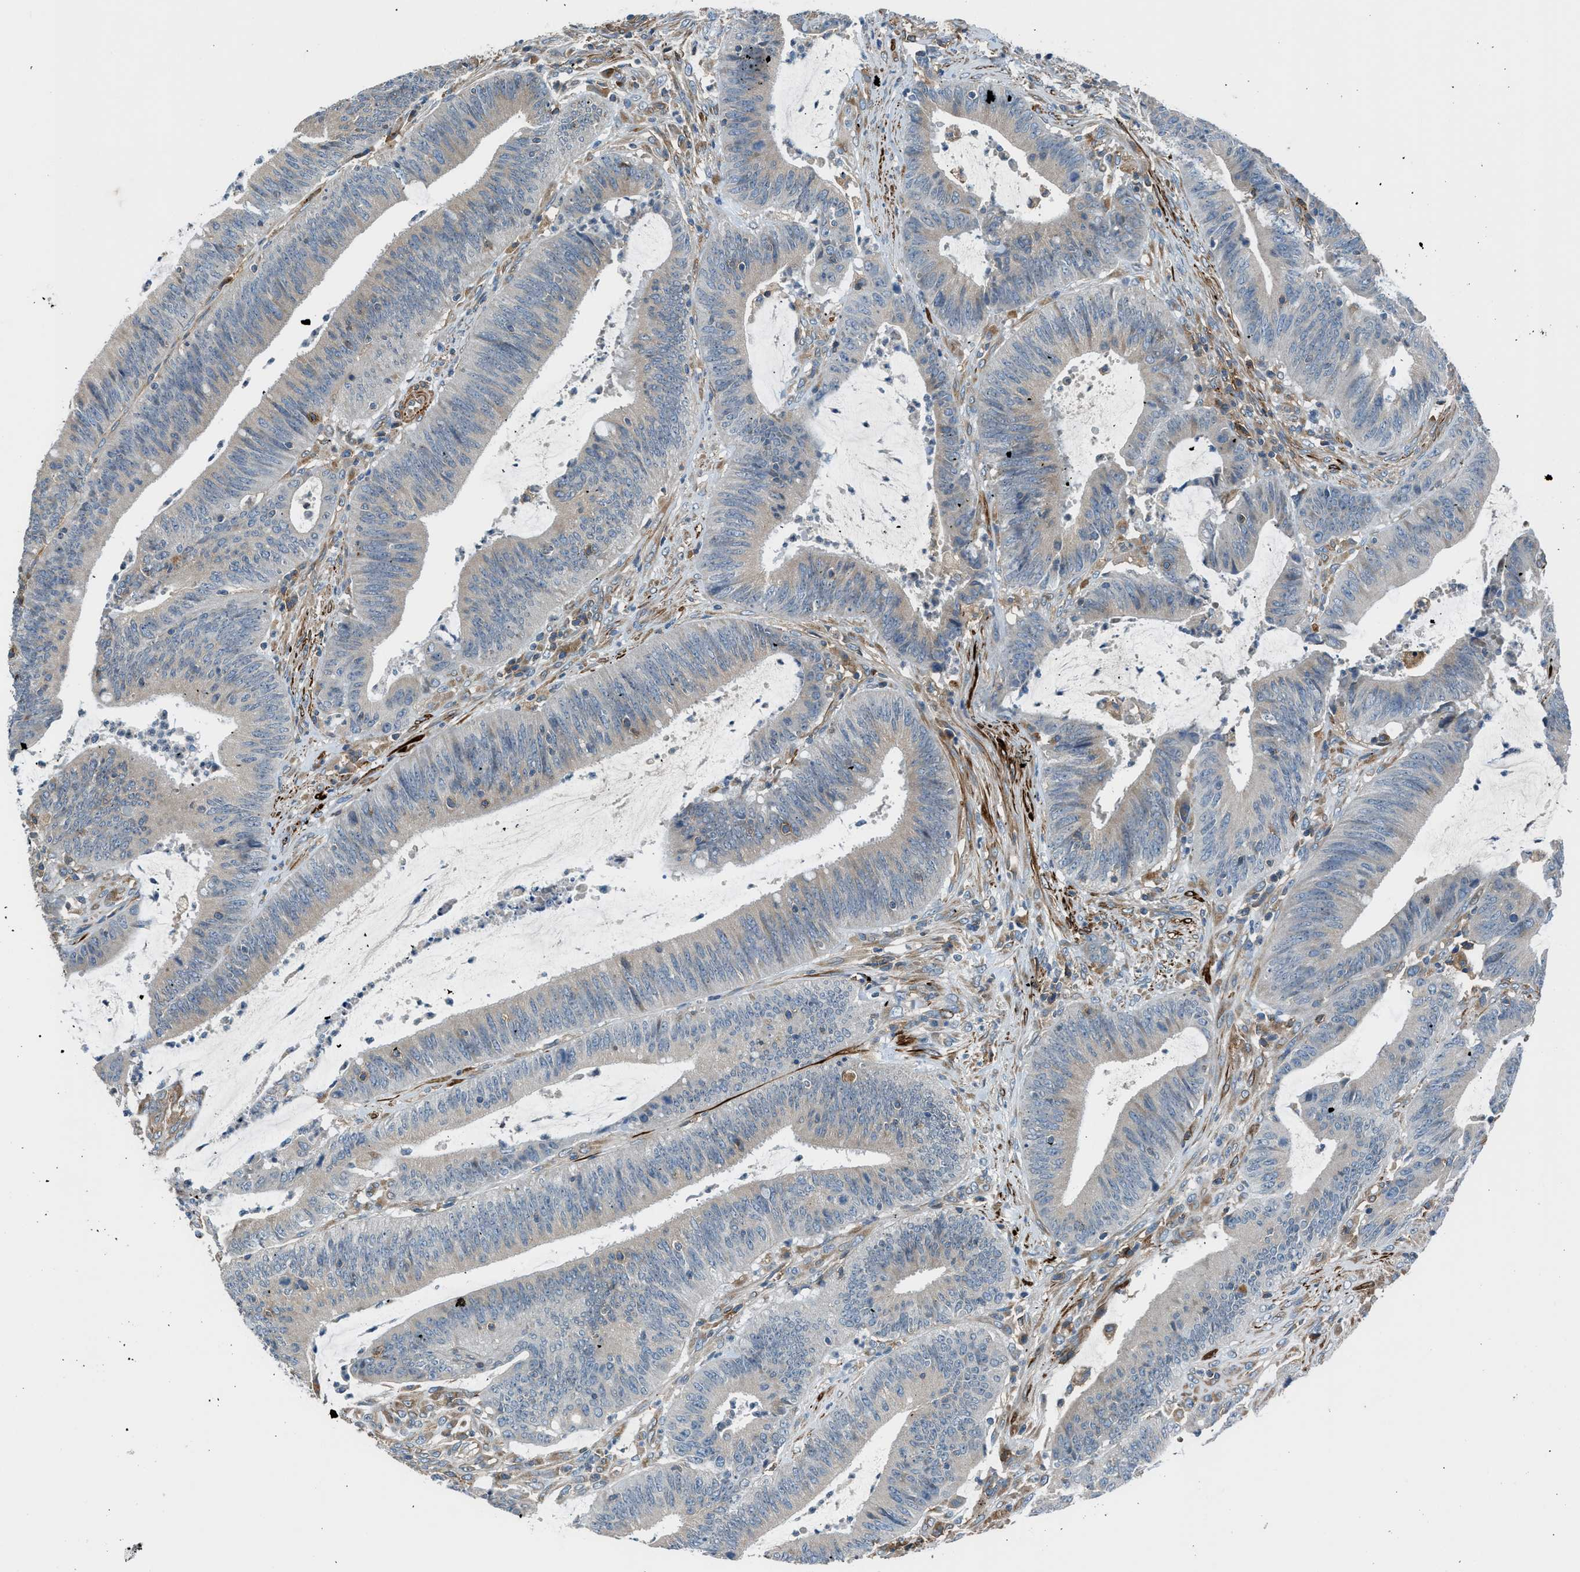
{"staining": {"intensity": "negative", "quantity": "none", "location": "none"}, "tissue": "colorectal cancer", "cell_type": "Tumor cells", "image_type": "cancer", "snomed": [{"axis": "morphology", "description": "Normal tissue, NOS"}, {"axis": "morphology", "description": "Adenocarcinoma, NOS"}, {"axis": "topography", "description": "Rectum"}], "caption": "IHC of human colorectal cancer demonstrates no staining in tumor cells.", "gene": "LMBR1", "patient": {"sex": "female", "age": 66}}